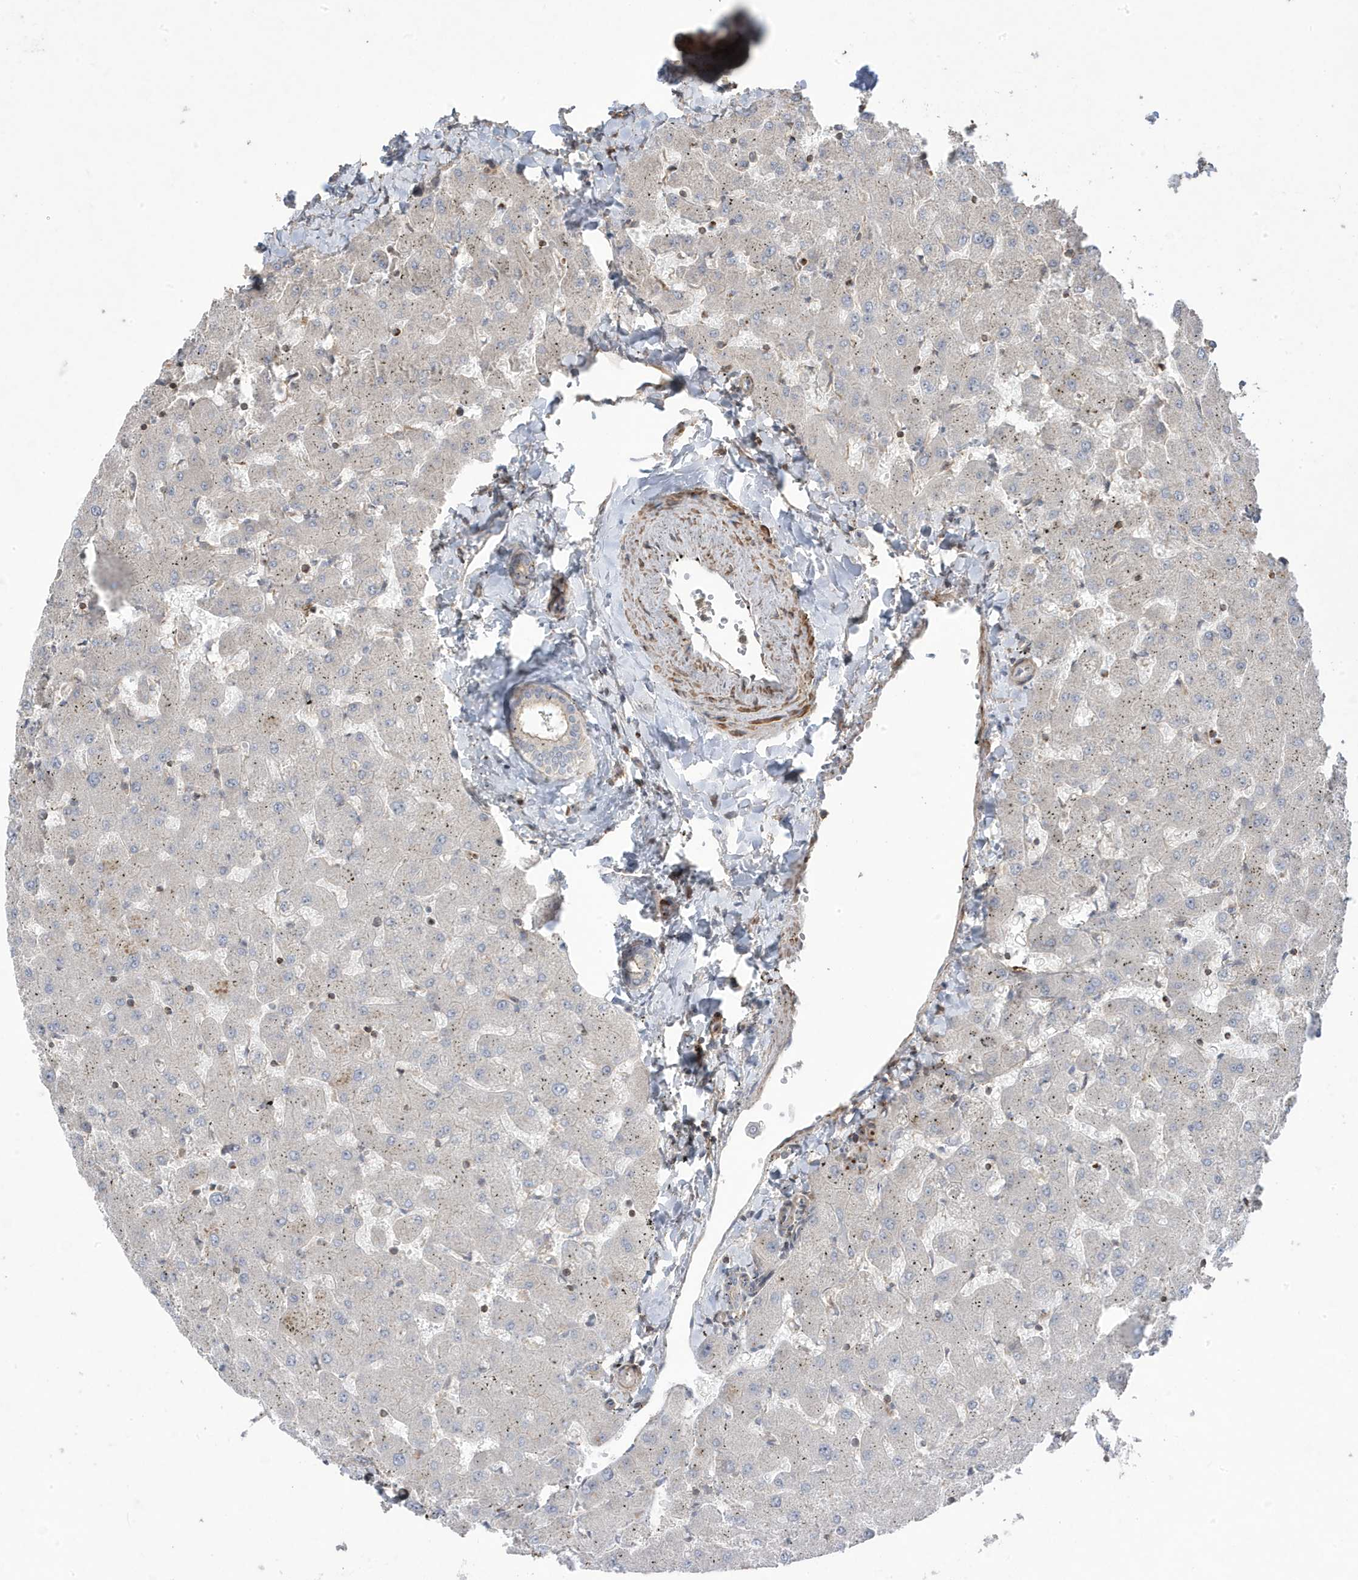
{"staining": {"intensity": "negative", "quantity": "none", "location": "none"}, "tissue": "liver", "cell_type": "Cholangiocytes", "image_type": "normal", "snomed": [{"axis": "morphology", "description": "Normal tissue, NOS"}, {"axis": "topography", "description": "Liver"}], "caption": "This is an IHC image of unremarkable human liver. There is no staining in cholangiocytes.", "gene": "CETN3", "patient": {"sex": "female", "age": 63}}